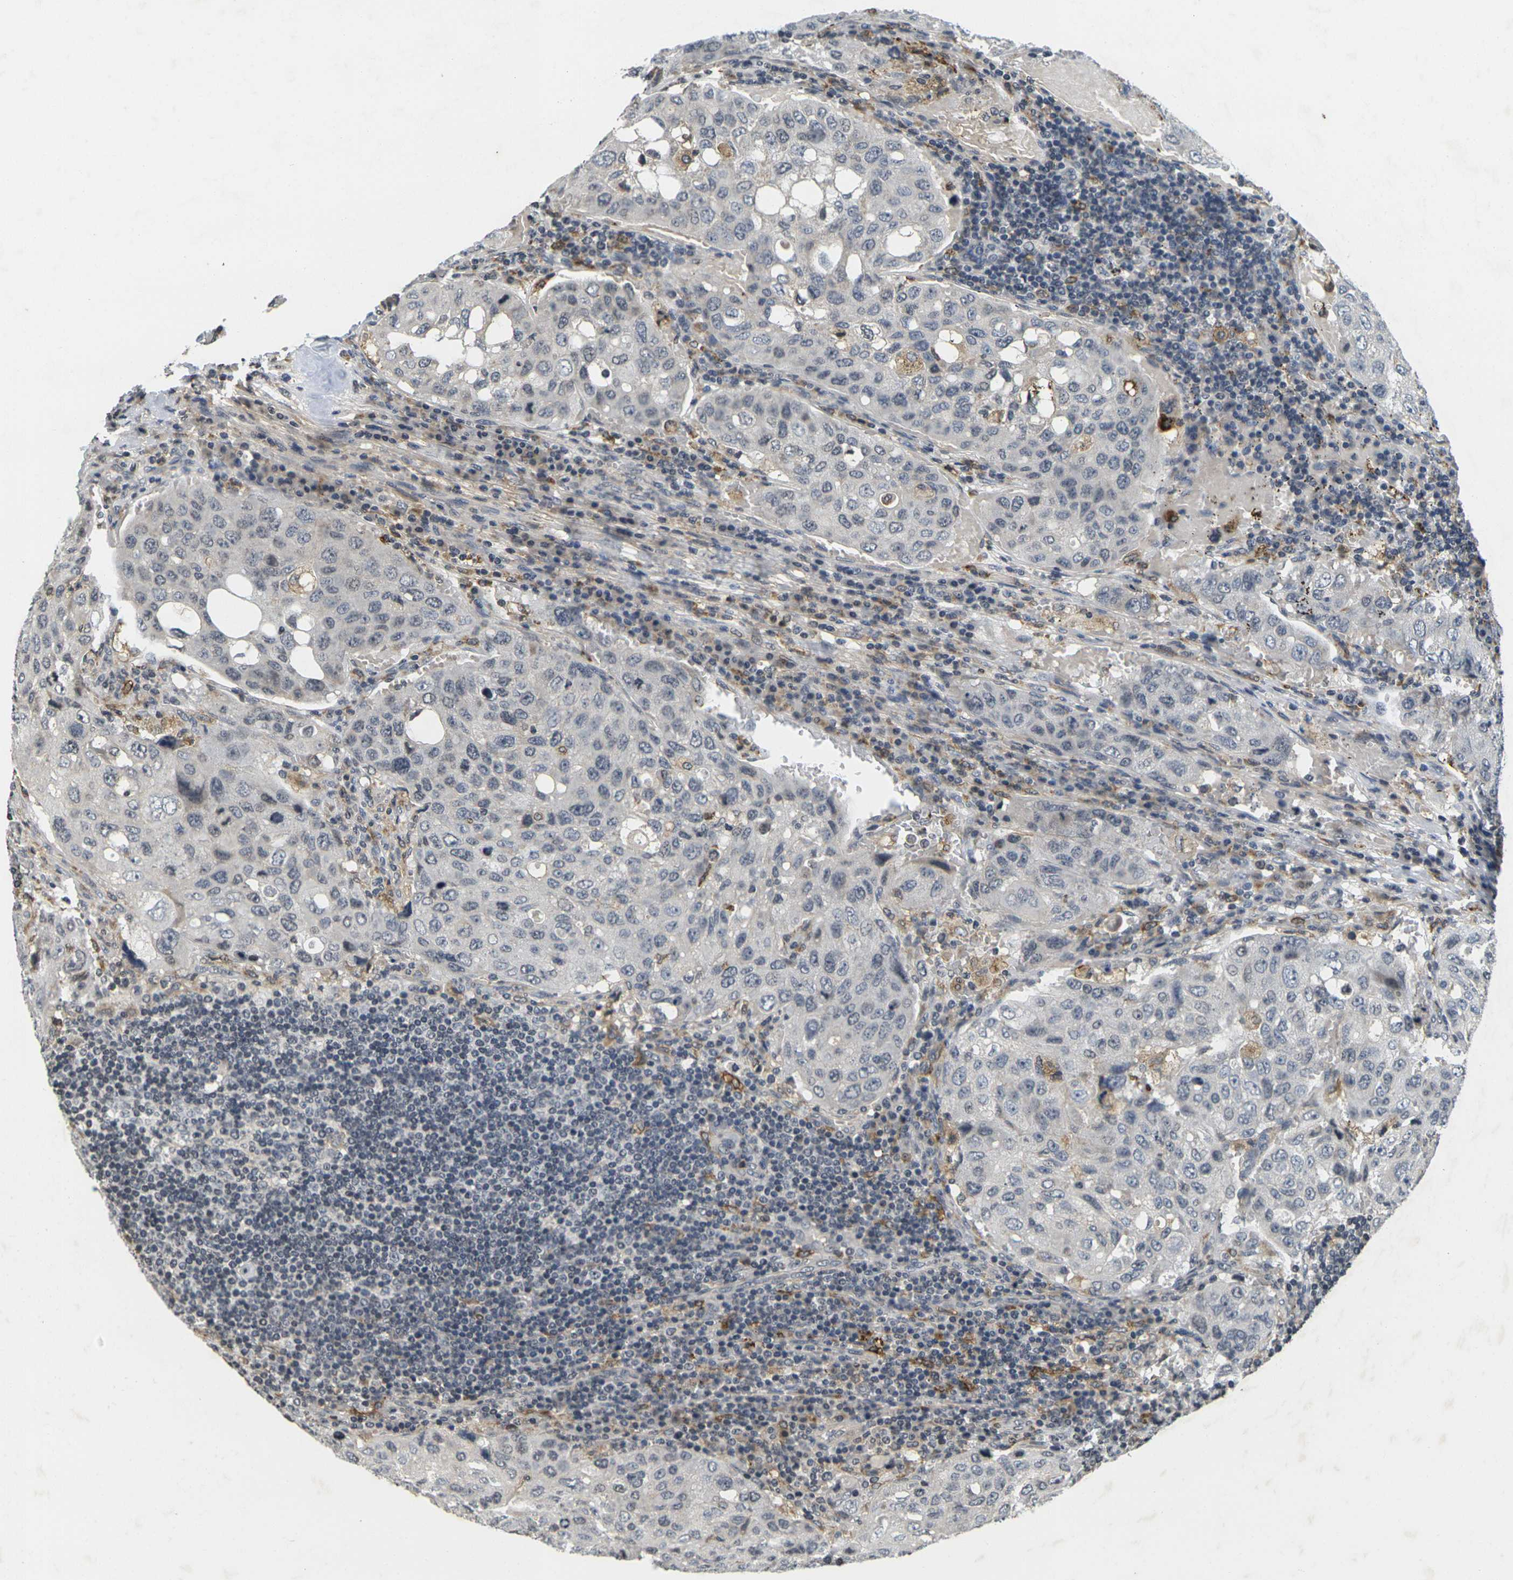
{"staining": {"intensity": "negative", "quantity": "none", "location": "none"}, "tissue": "urothelial cancer", "cell_type": "Tumor cells", "image_type": "cancer", "snomed": [{"axis": "morphology", "description": "Urothelial carcinoma, High grade"}, {"axis": "topography", "description": "Lymph node"}, {"axis": "topography", "description": "Urinary bladder"}], "caption": "This is an immunohistochemistry micrograph of human high-grade urothelial carcinoma. There is no expression in tumor cells.", "gene": "C1QC", "patient": {"sex": "male", "age": 51}}